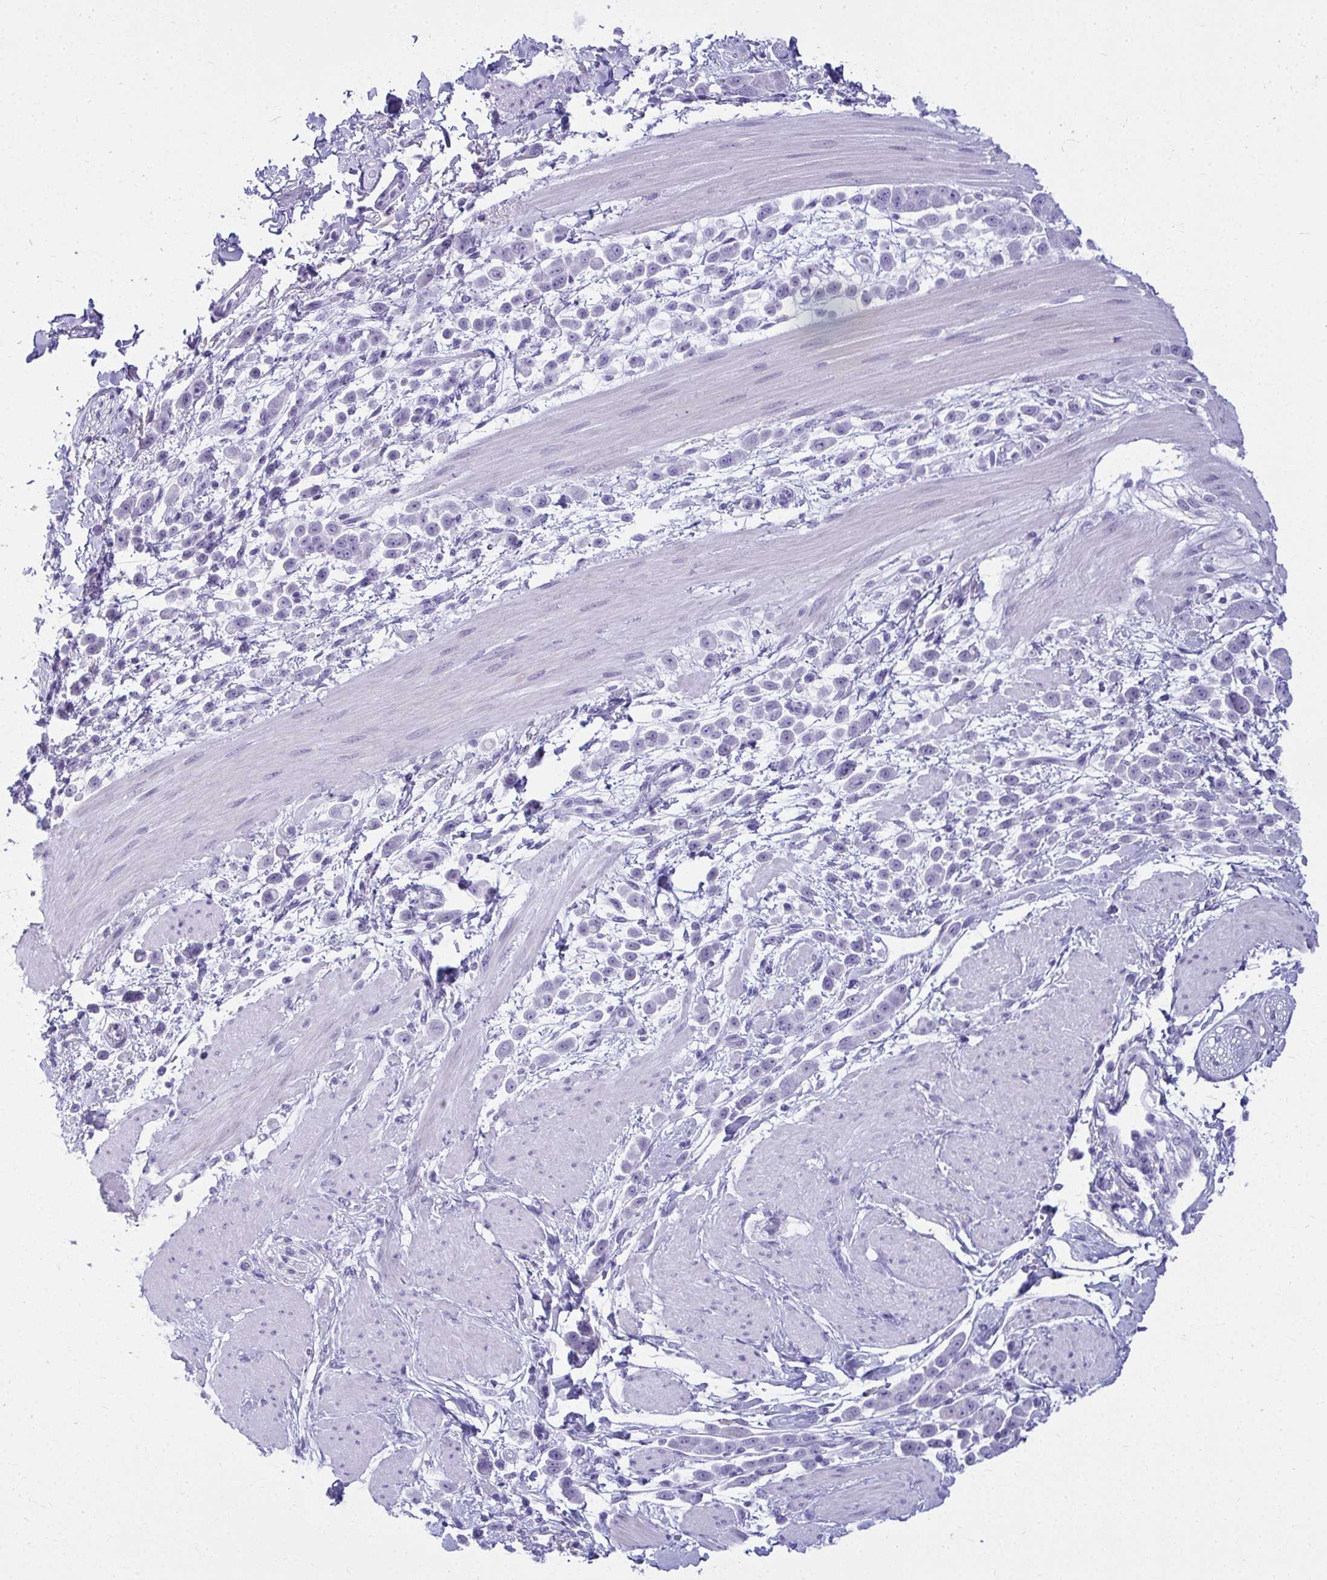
{"staining": {"intensity": "negative", "quantity": "none", "location": "none"}, "tissue": "pancreatic cancer", "cell_type": "Tumor cells", "image_type": "cancer", "snomed": [{"axis": "morphology", "description": "Normal tissue, NOS"}, {"axis": "morphology", "description": "Adenocarcinoma, NOS"}, {"axis": "topography", "description": "Pancreas"}], "caption": "High power microscopy histopathology image of an immunohistochemistry (IHC) histopathology image of pancreatic cancer (adenocarcinoma), revealing no significant positivity in tumor cells.", "gene": "CLGN", "patient": {"sex": "female", "age": 64}}